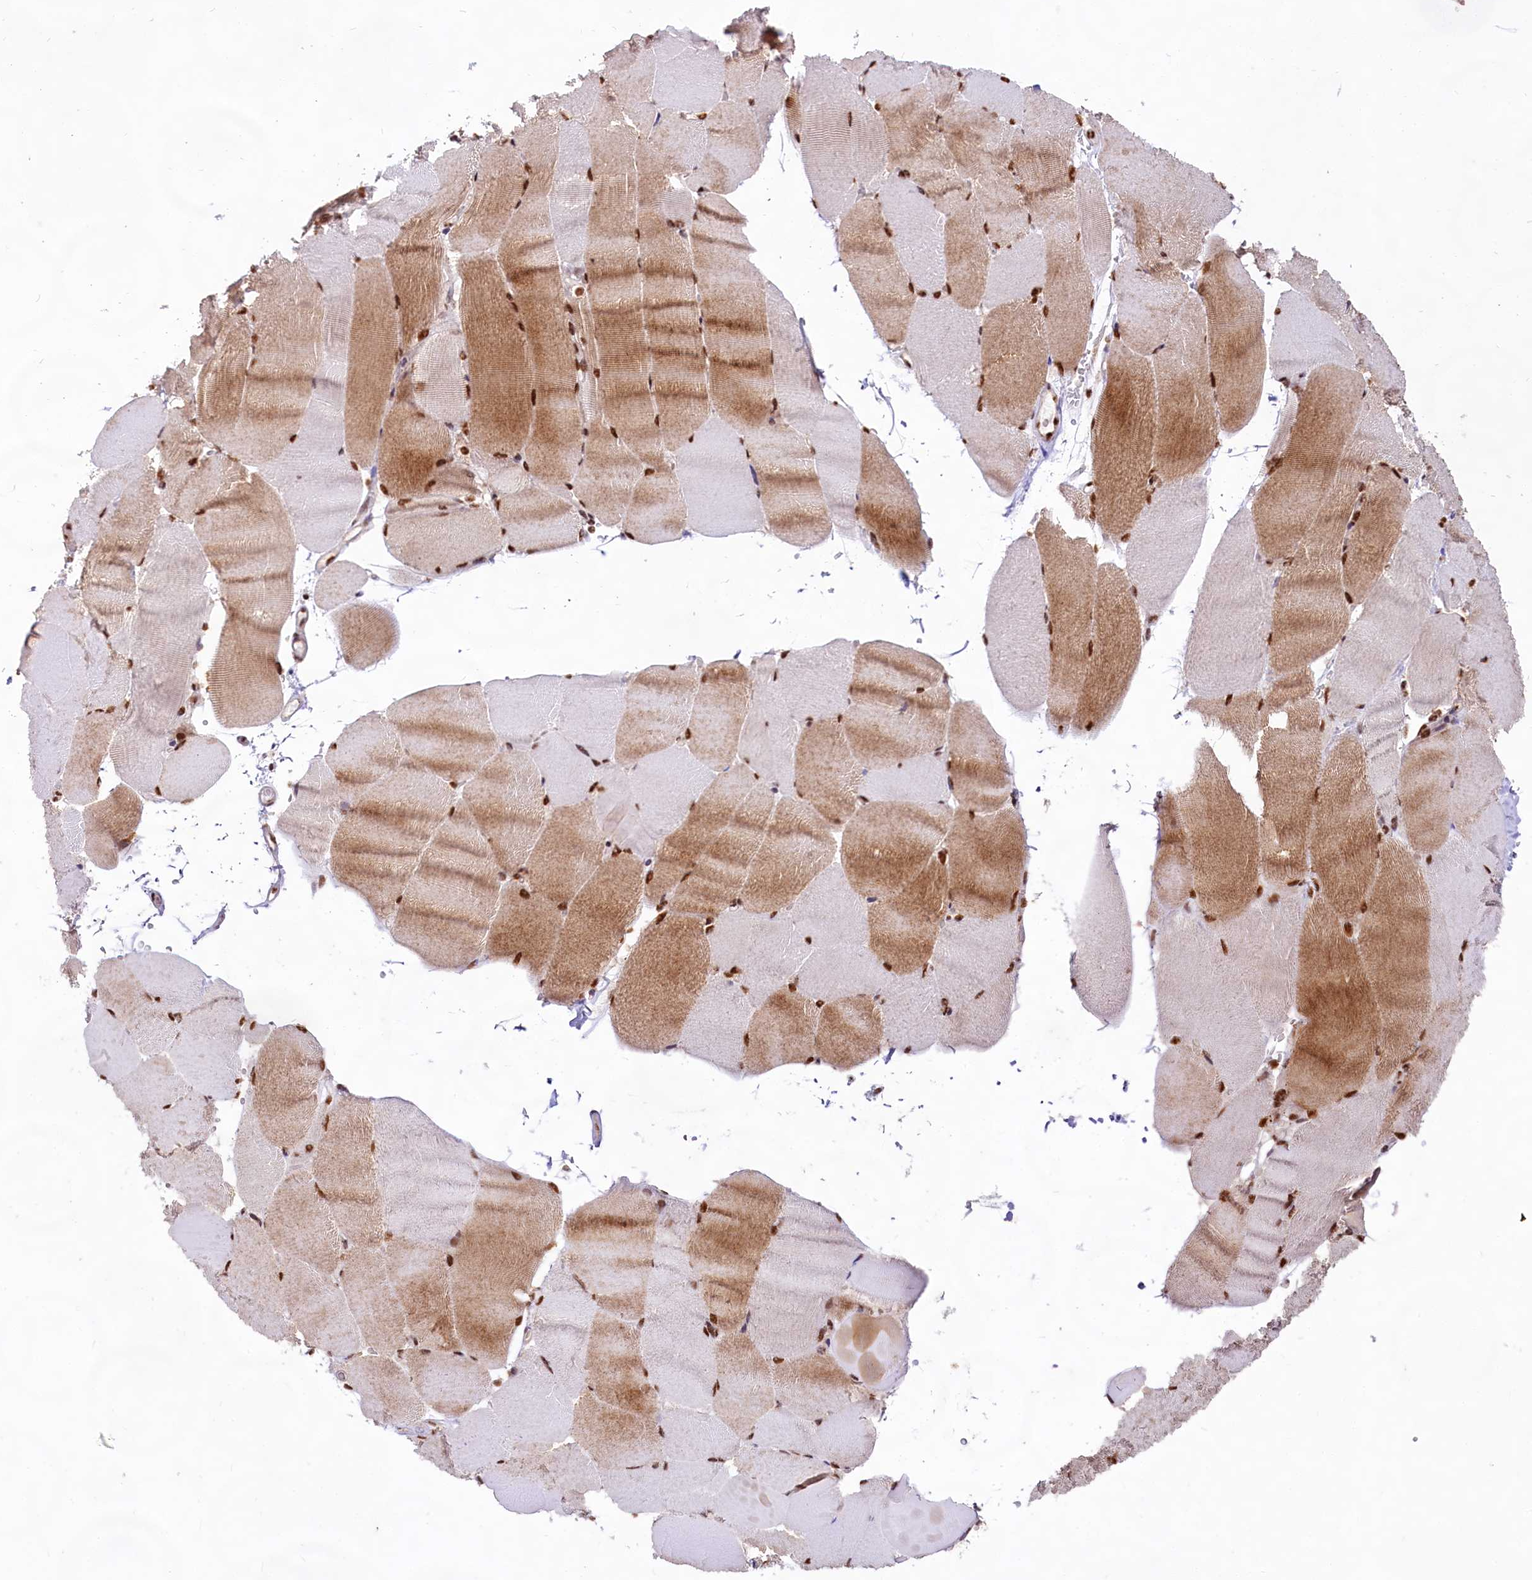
{"staining": {"intensity": "moderate", "quantity": ">75%", "location": "cytoplasmic/membranous,nuclear"}, "tissue": "skeletal muscle", "cell_type": "Myocytes", "image_type": "normal", "snomed": [{"axis": "morphology", "description": "Normal tissue, NOS"}, {"axis": "topography", "description": "Skeletal muscle"}, {"axis": "topography", "description": "Parathyroid gland"}], "caption": "Immunohistochemical staining of unremarkable skeletal muscle exhibits >75% levels of moderate cytoplasmic/membranous,nuclear protein staining in about >75% of myocytes.", "gene": "HIRA", "patient": {"sex": "female", "age": 37}}